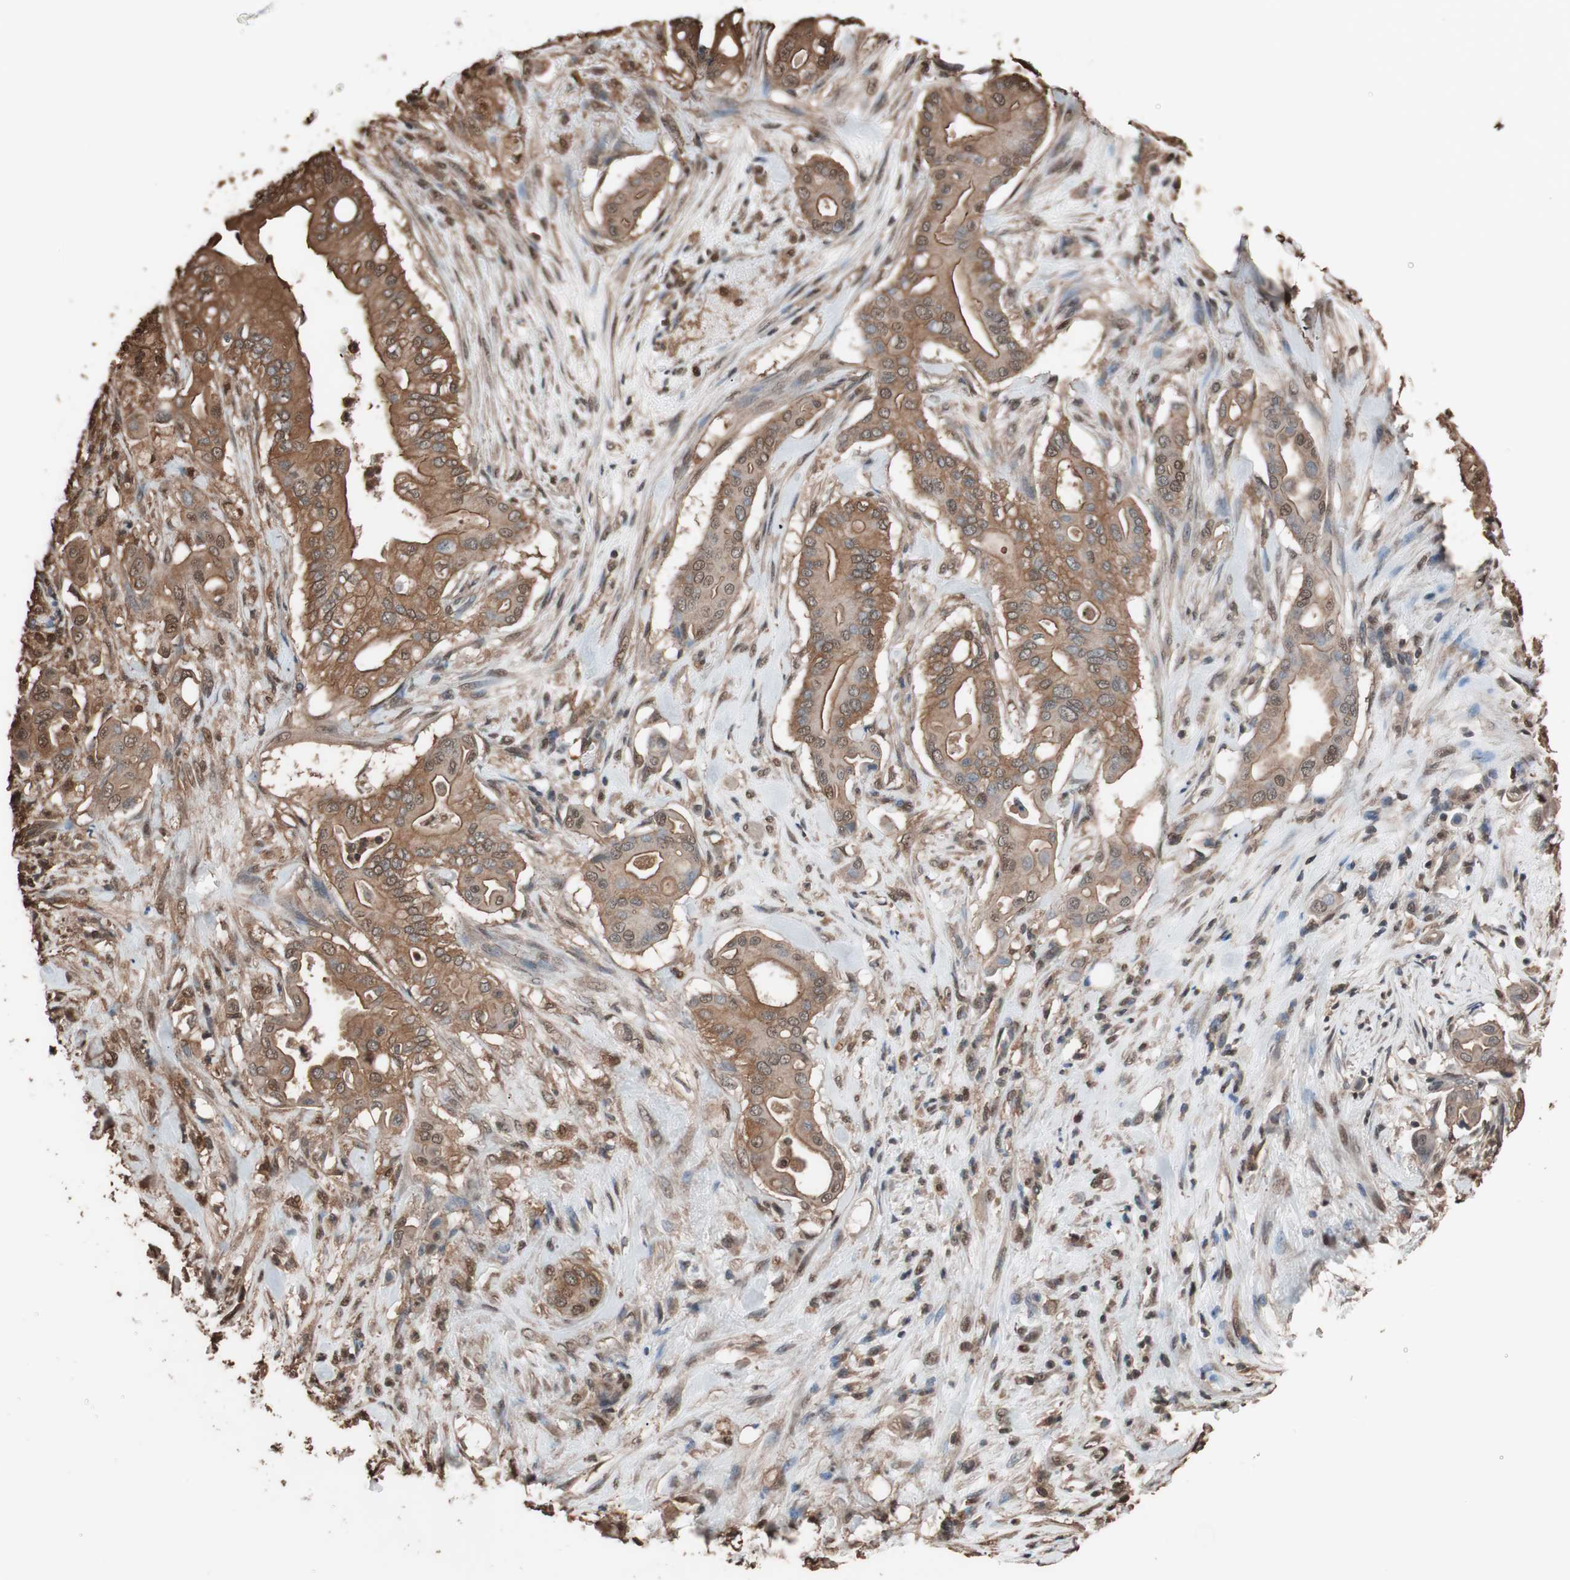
{"staining": {"intensity": "strong", "quantity": ">75%", "location": "cytoplasmic/membranous"}, "tissue": "liver cancer", "cell_type": "Tumor cells", "image_type": "cancer", "snomed": [{"axis": "morphology", "description": "Cholangiocarcinoma"}, {"axis": "topography", "description": "Liver"}], "caption": "Brown immunohistochemical staining in human cholangiocarcinoma (liver) exhibits strong cytoplasmic/membranous positivity in approximately >75% of tumor cells.", "gene": "CALM2", "patient": {"sex": "female", "age": 68}}